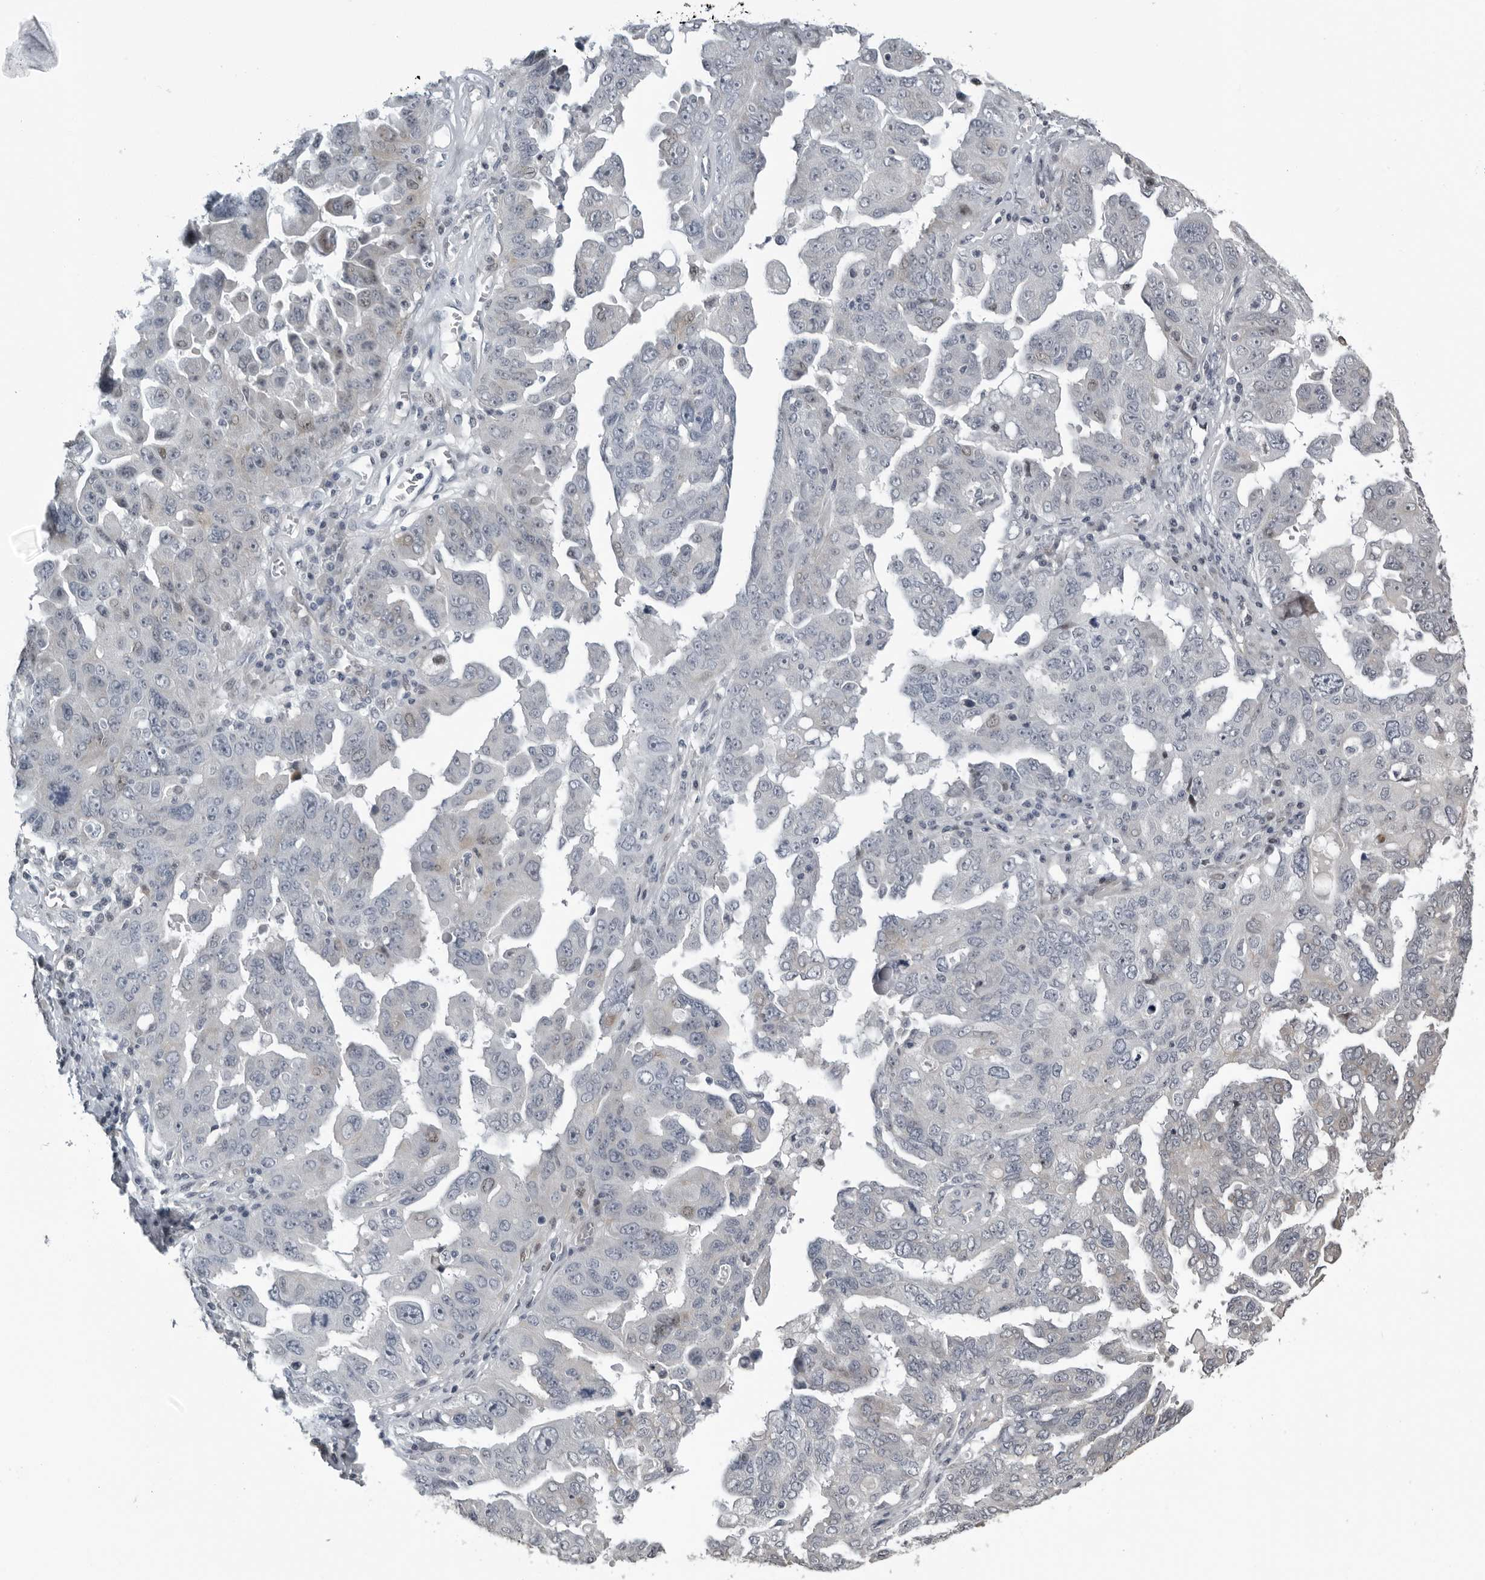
{"staining": {"intensity": "negative", "quantity": "none", "location": "none"}, "tissue": "ovarian cancer", "cell_type": "Tumor cells", "image_type": "cancer", "snomed": [{"axis": "morphology", "description": "Carcinoma, endometroid"}, {"axis": "topography", "description": "Ovary"}], "caption": "Immunohistochemistry (IHC) histopathology image of neoplastic tissue: human ovarian cancer stained with DAB displays no significant protein expression in tumor cells.", "gene": "PRRX2", "patient": {"sex": "female", "age": 62}}